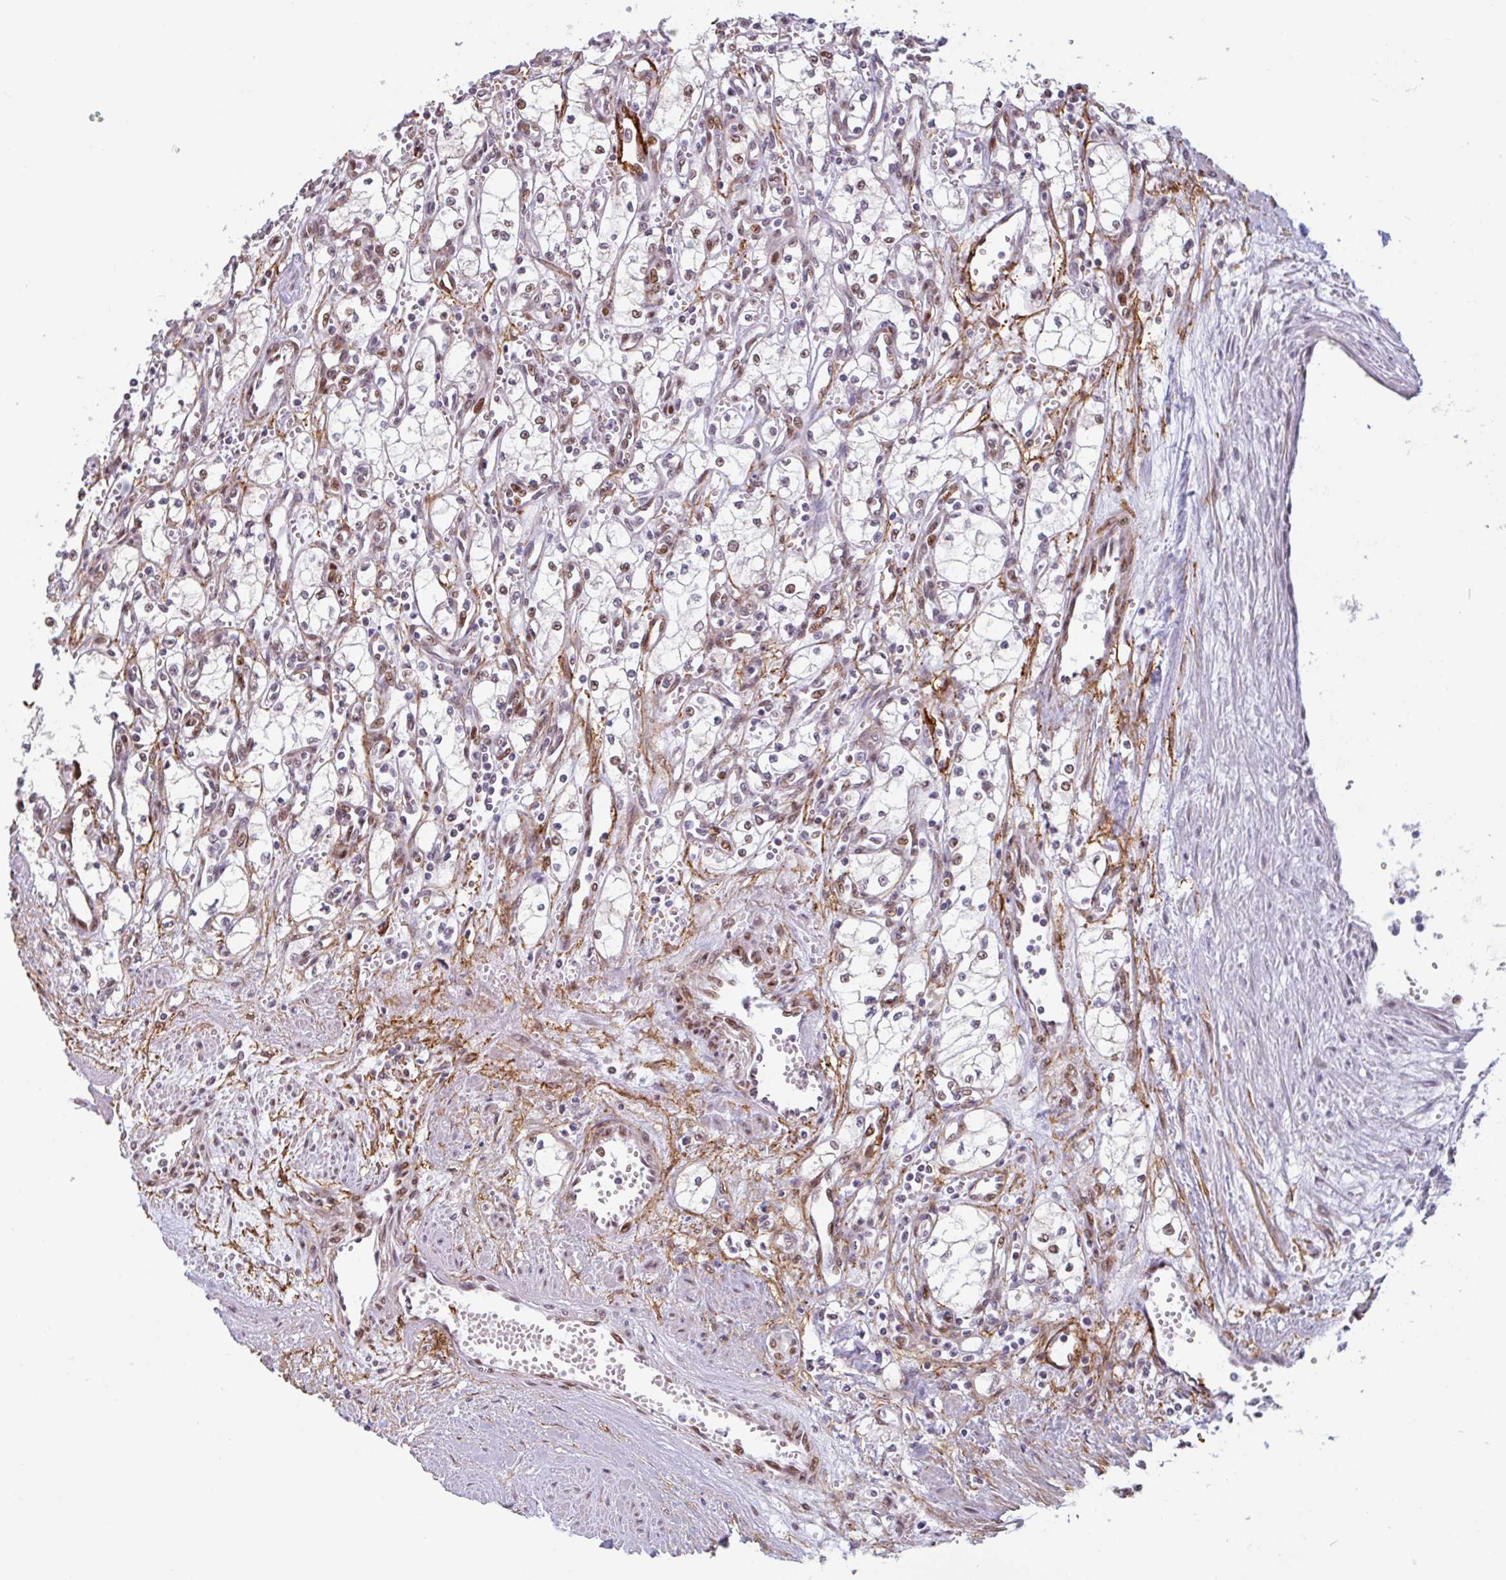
{"staining": {"intensity": "weak", "quantity": "<25%", "location": "nuclear"}, "tissue": "renal cancer", "cell_type": "Tumor cells", "image_type": "cancer", "snomed": [{"axis": "morphology", "description": "Adenocarcinoma, NOS"}, {"axis": "topography", "description": "Kidney"}], "caption": "High power microscopy image of an immunohistochemistry (IHC) histopathology image of renal cancer, revealing no significant positivity in tumor cells.", "gene": "TMEM119", "patient": {"sex": "male", "age": 59}}